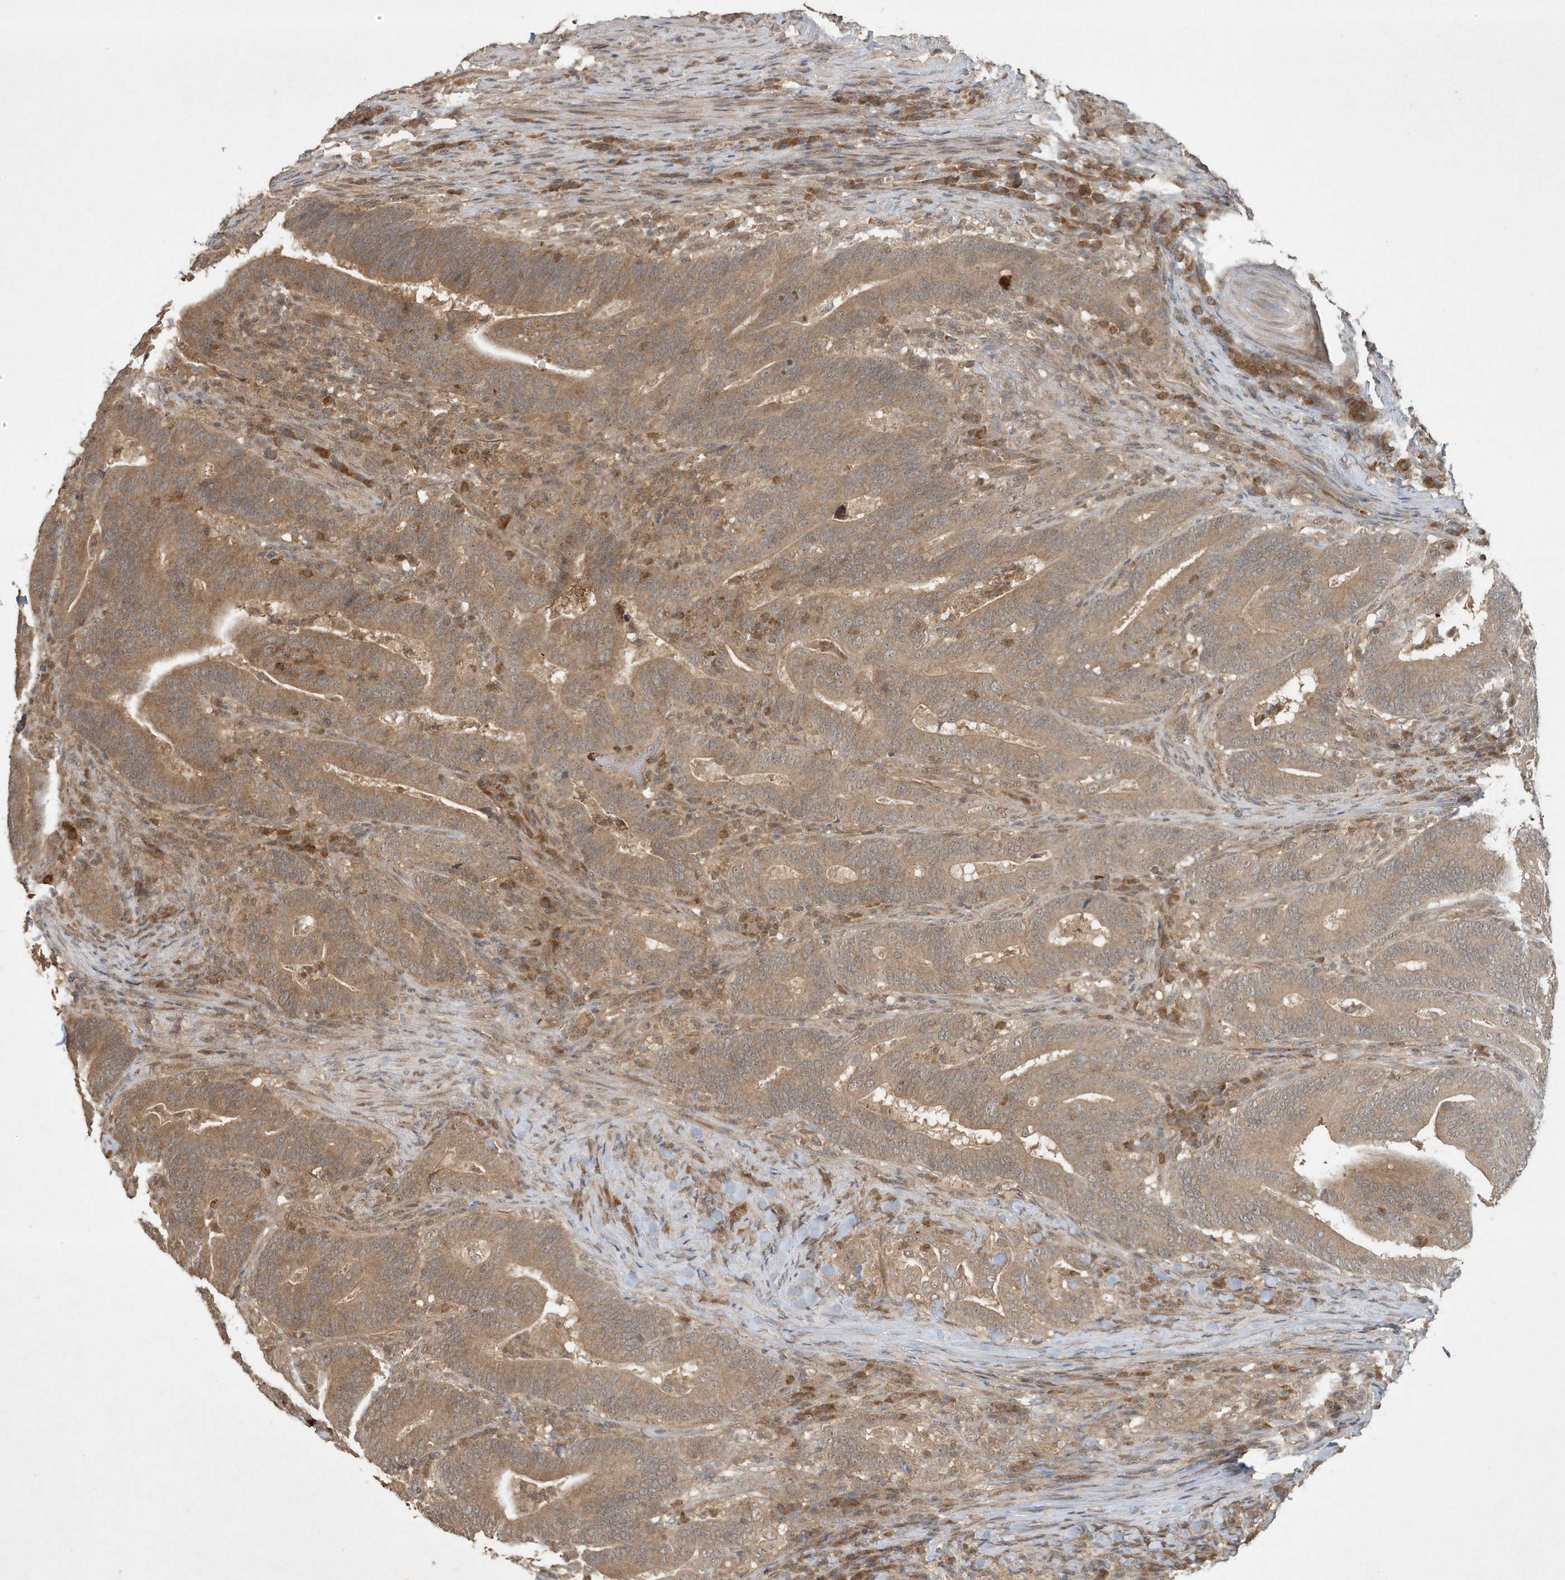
{"staining": {"intensity": "moderate", "quantity": ">75%", "location": "cytoplasmic/membranous"}, "tissue": "colorectal cancer", "cell_type": "Tumor cells", "image_type": "cancer", "snomed": [{"axis": "morphology", "description": "Normal tissue, NOS"}, {"axis": "morphology", "description": "Adenocarcinoma, NOS"}, {"axis": "topography", "description": "Colon"}], "caption": "Colorectal cancer stained with DAB immunohistochemistry displays medium levels of moderate cytoplasmic/membranous expression in about >75% of tumor cells.", "gene": "ABCB9", "patient": {"sex": "female", "age": 66}}